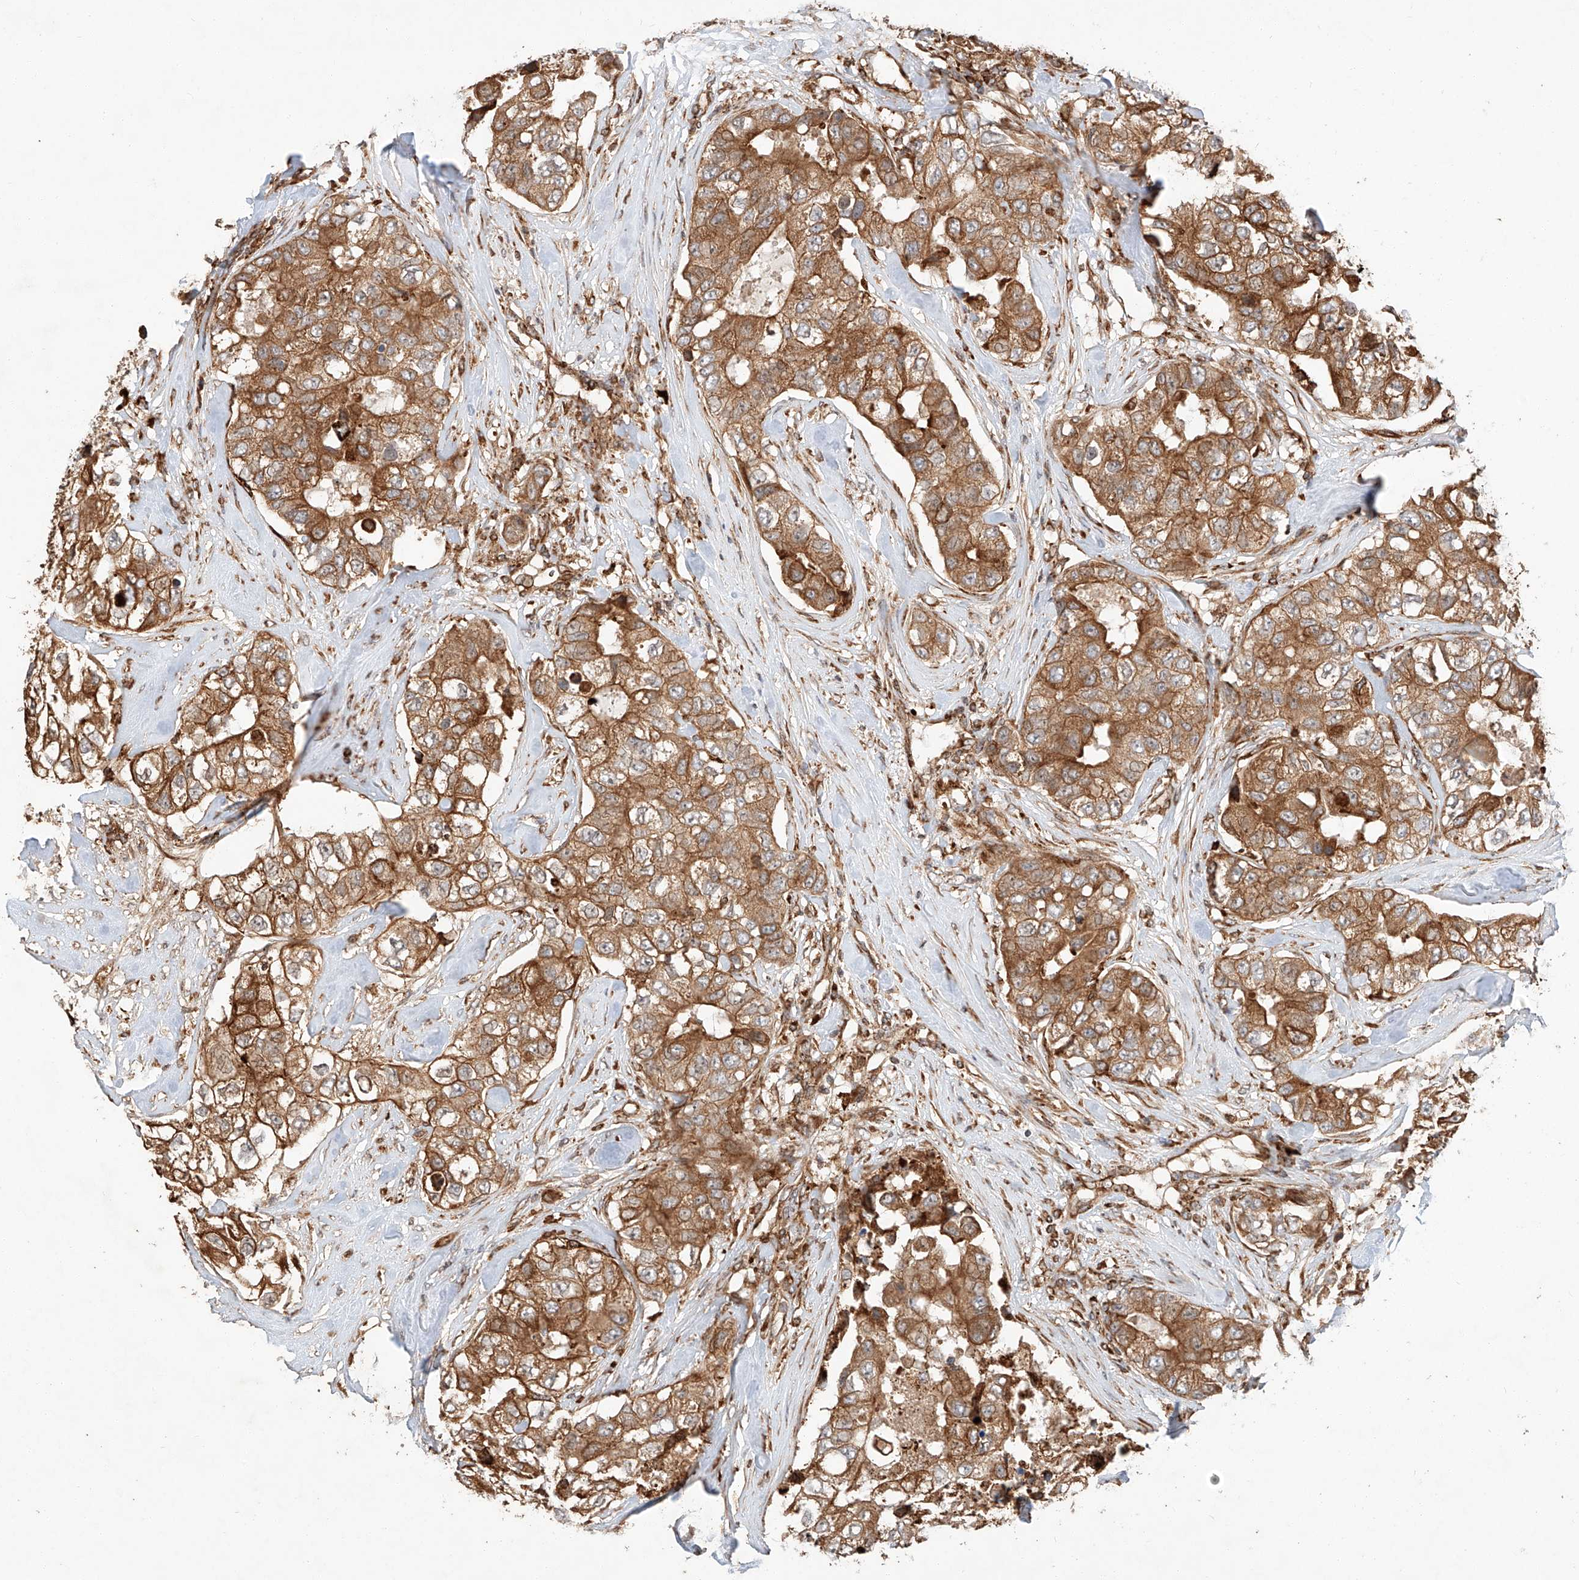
{"staining": {"intensity": "moderate", "quantity": ">75%", "location": "cytoplasmic/membranous"}, "tissue": "breast cancer", "cell_type": "Tumor cells", "image_type": "cancer", "snomed": [{"axis": "morphology", "description": "Duct carcinoma"}, {"axis": "topography", "description": "Breast"}], "caption": "Human breast cancer stained for a protein (brown) reveals moderate cytoplasmic/membranous positive positivity in approximately >75% of tumor cells.", "gene": "ZNF84", "patient": {"sex": "female", "age": 62}}